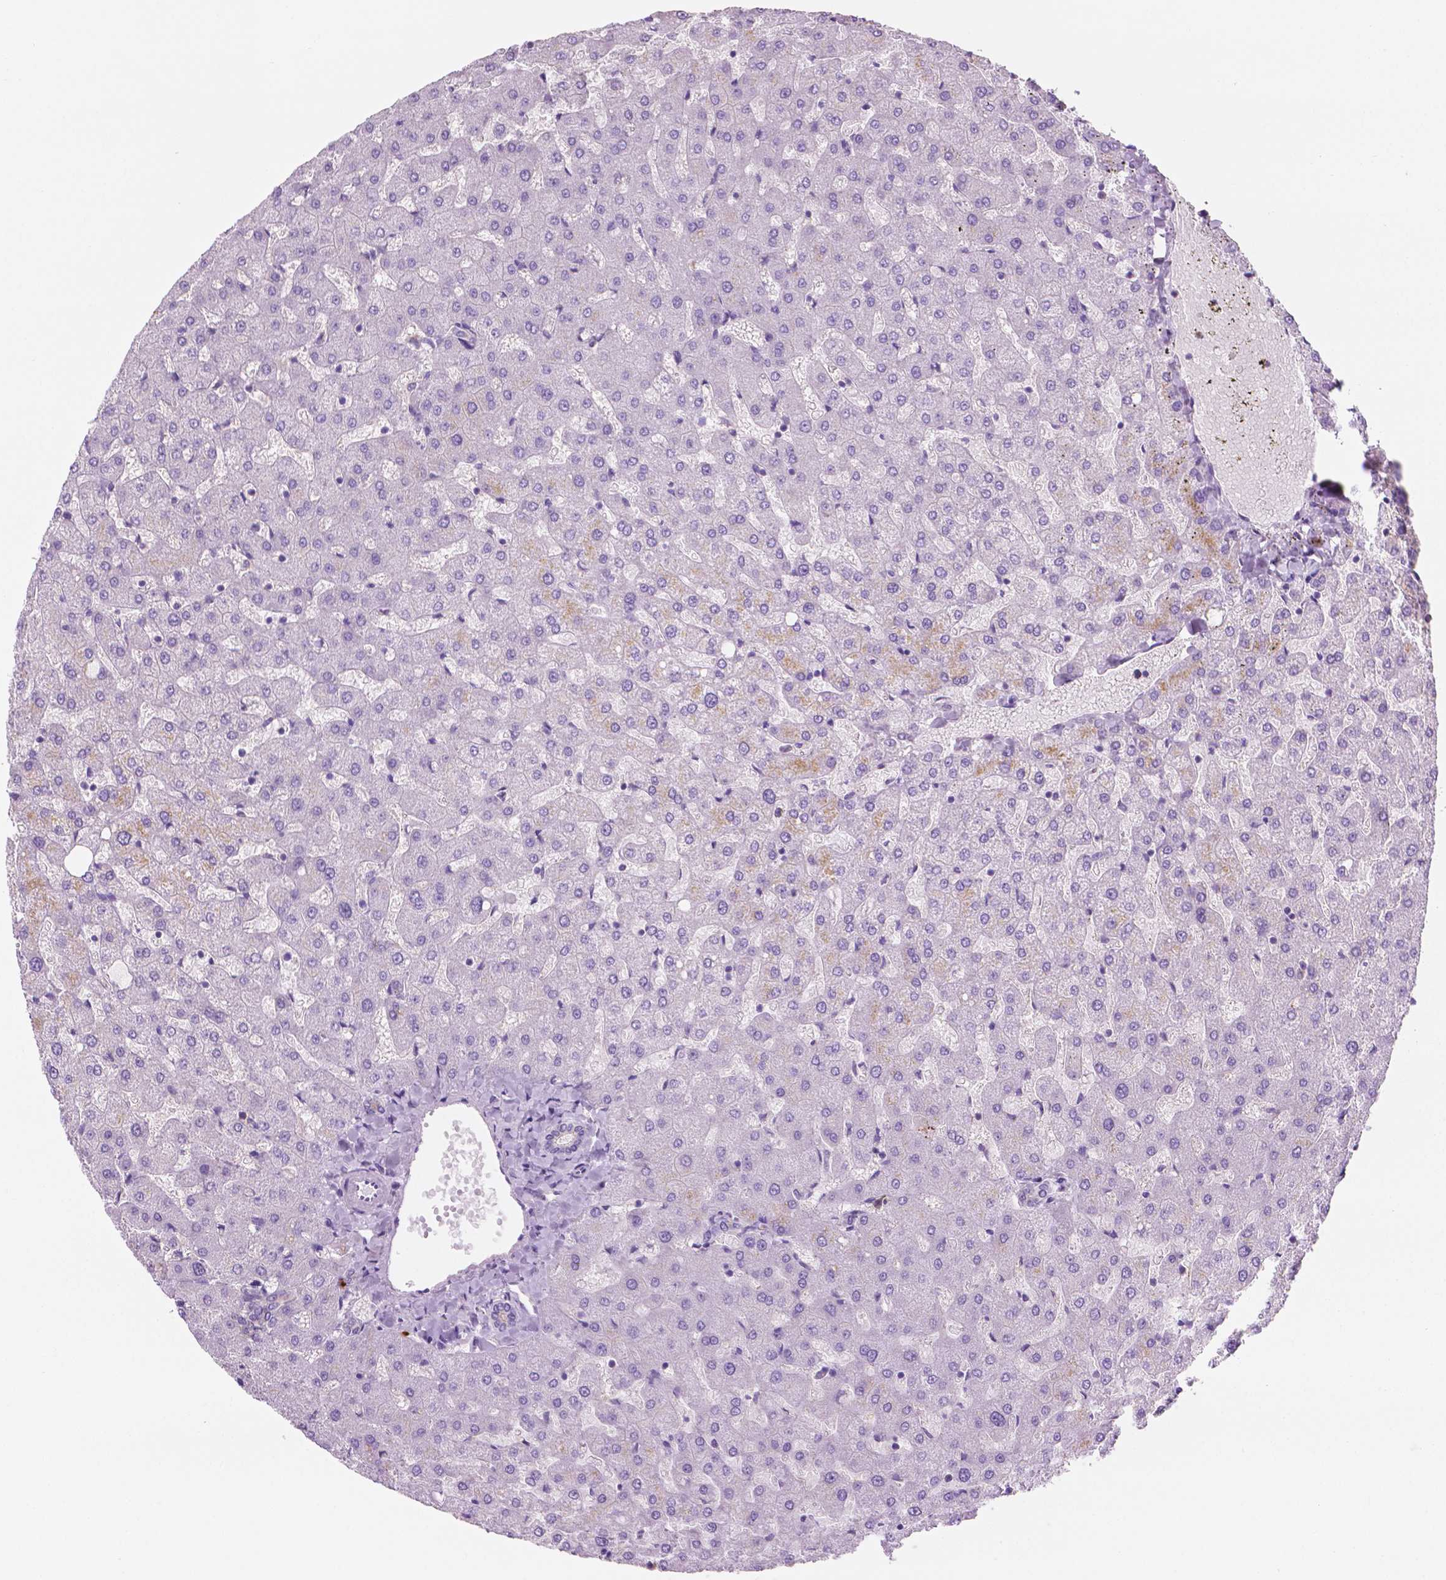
{"staining": {"intensity": "negative", "quantity": "none", "location": "none"}, "tissue": "liver", "cell_type": "Cholangiocytes", "image_type": "normal", "snomed": [{"axis": "morphology", "description": "Normal tissue, NOS"}, {"axis": "topography", "description": "Liver"}], "caption": "IHC of unremarkable human liver exhibits no positivity in cholangiocytes.", "gene": "EPPK1", "patient": {"sex": "female", "age": 50}}